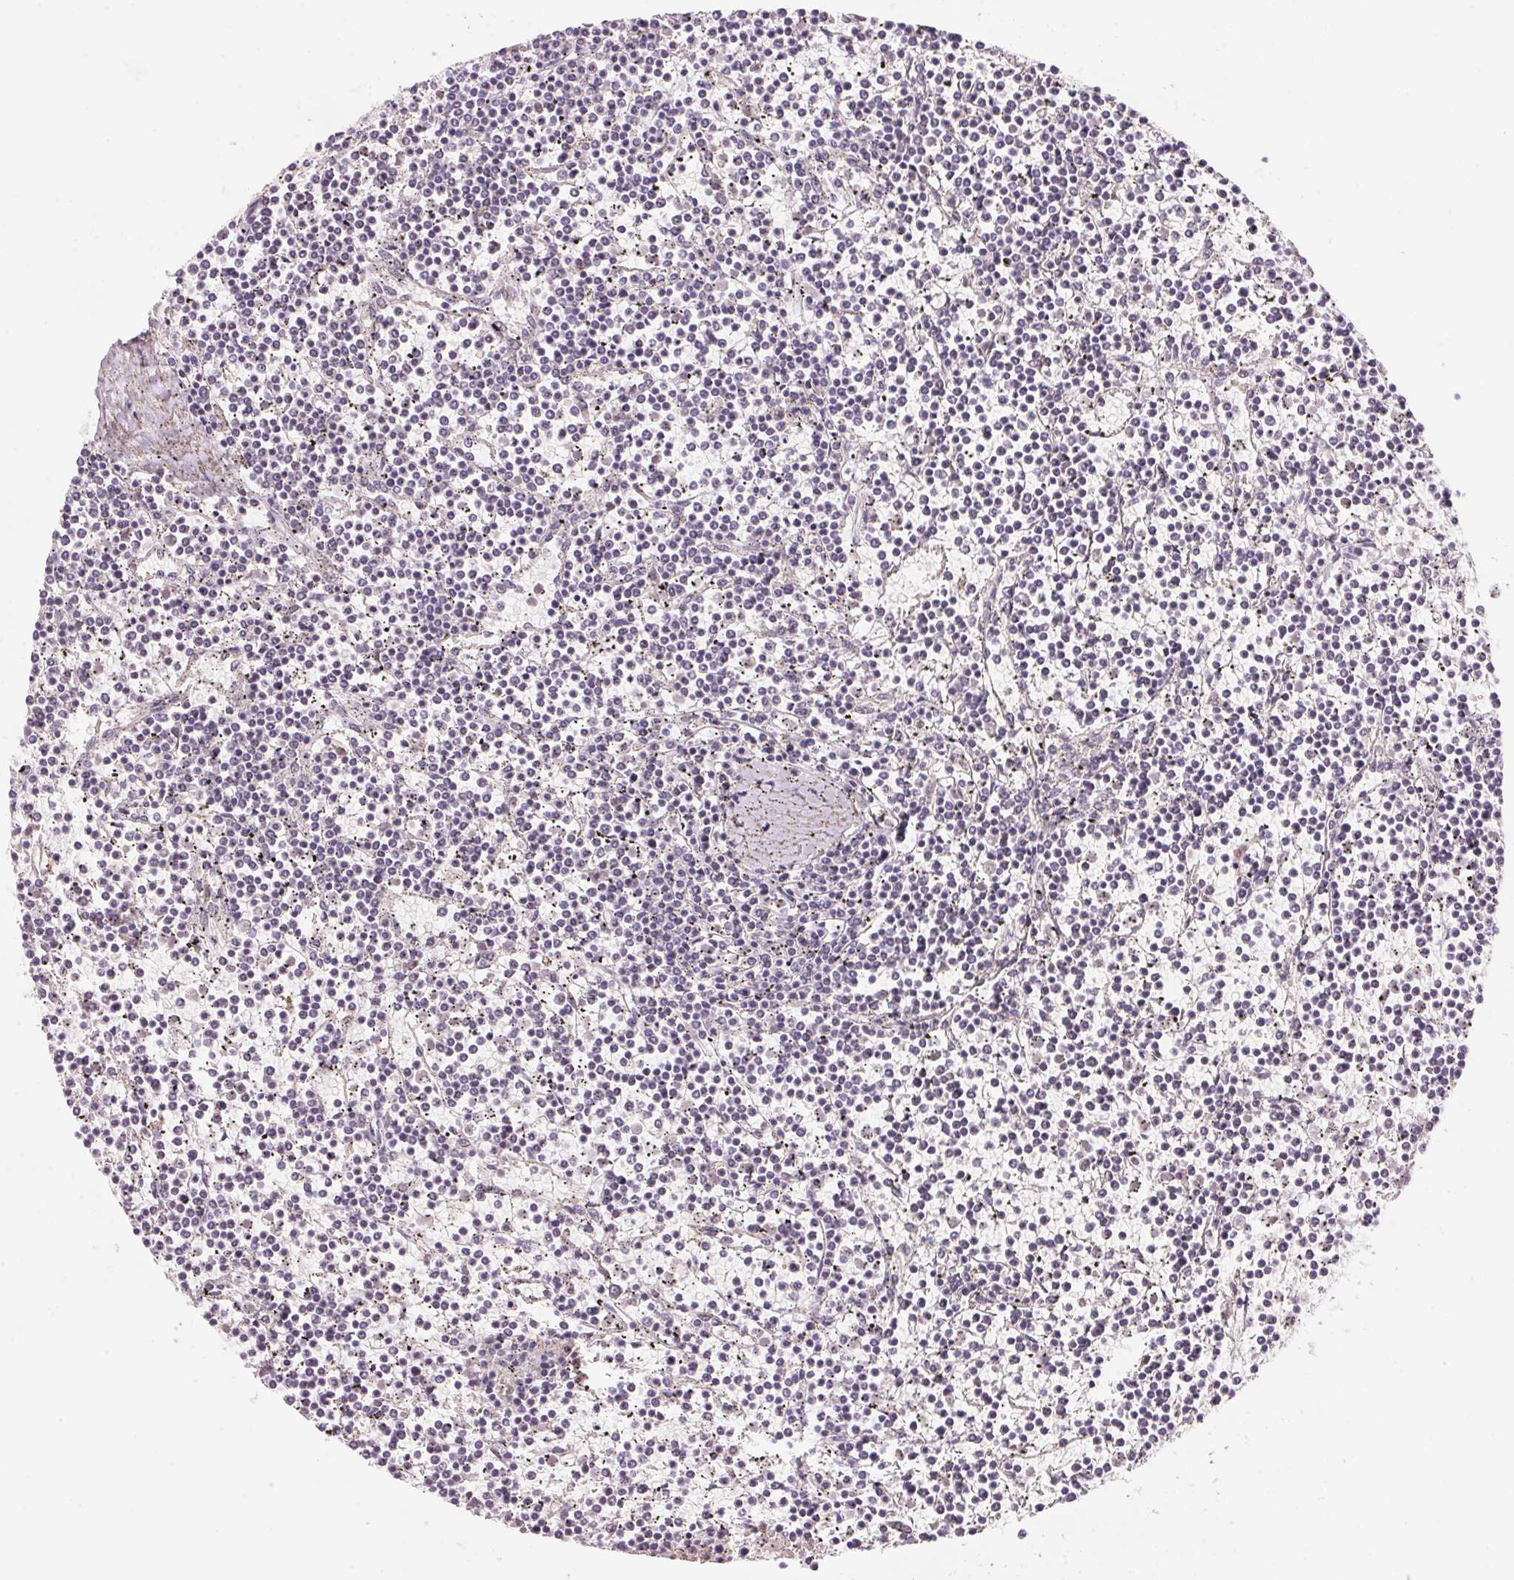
{"staining": {"intensity": "negative", "quantity": "none", "location": "none"}, "tissue": "lymphoma", "cell_type": "Tumor cells", "image_type": "cancer", "snomed": [{"axis": "morphology", "description": "Malignant lymphoma, non-Hodgkin's type, Low grade"}, {"axis": "topography", "description": "Spleen"}], "caption": "There is no significant positivity in tumor cells of malignant lymphoma, non-Hodgkin's type (low-grade).", "gene": "CYP11B1", "patient": {"sex": "female", "age": 19}}